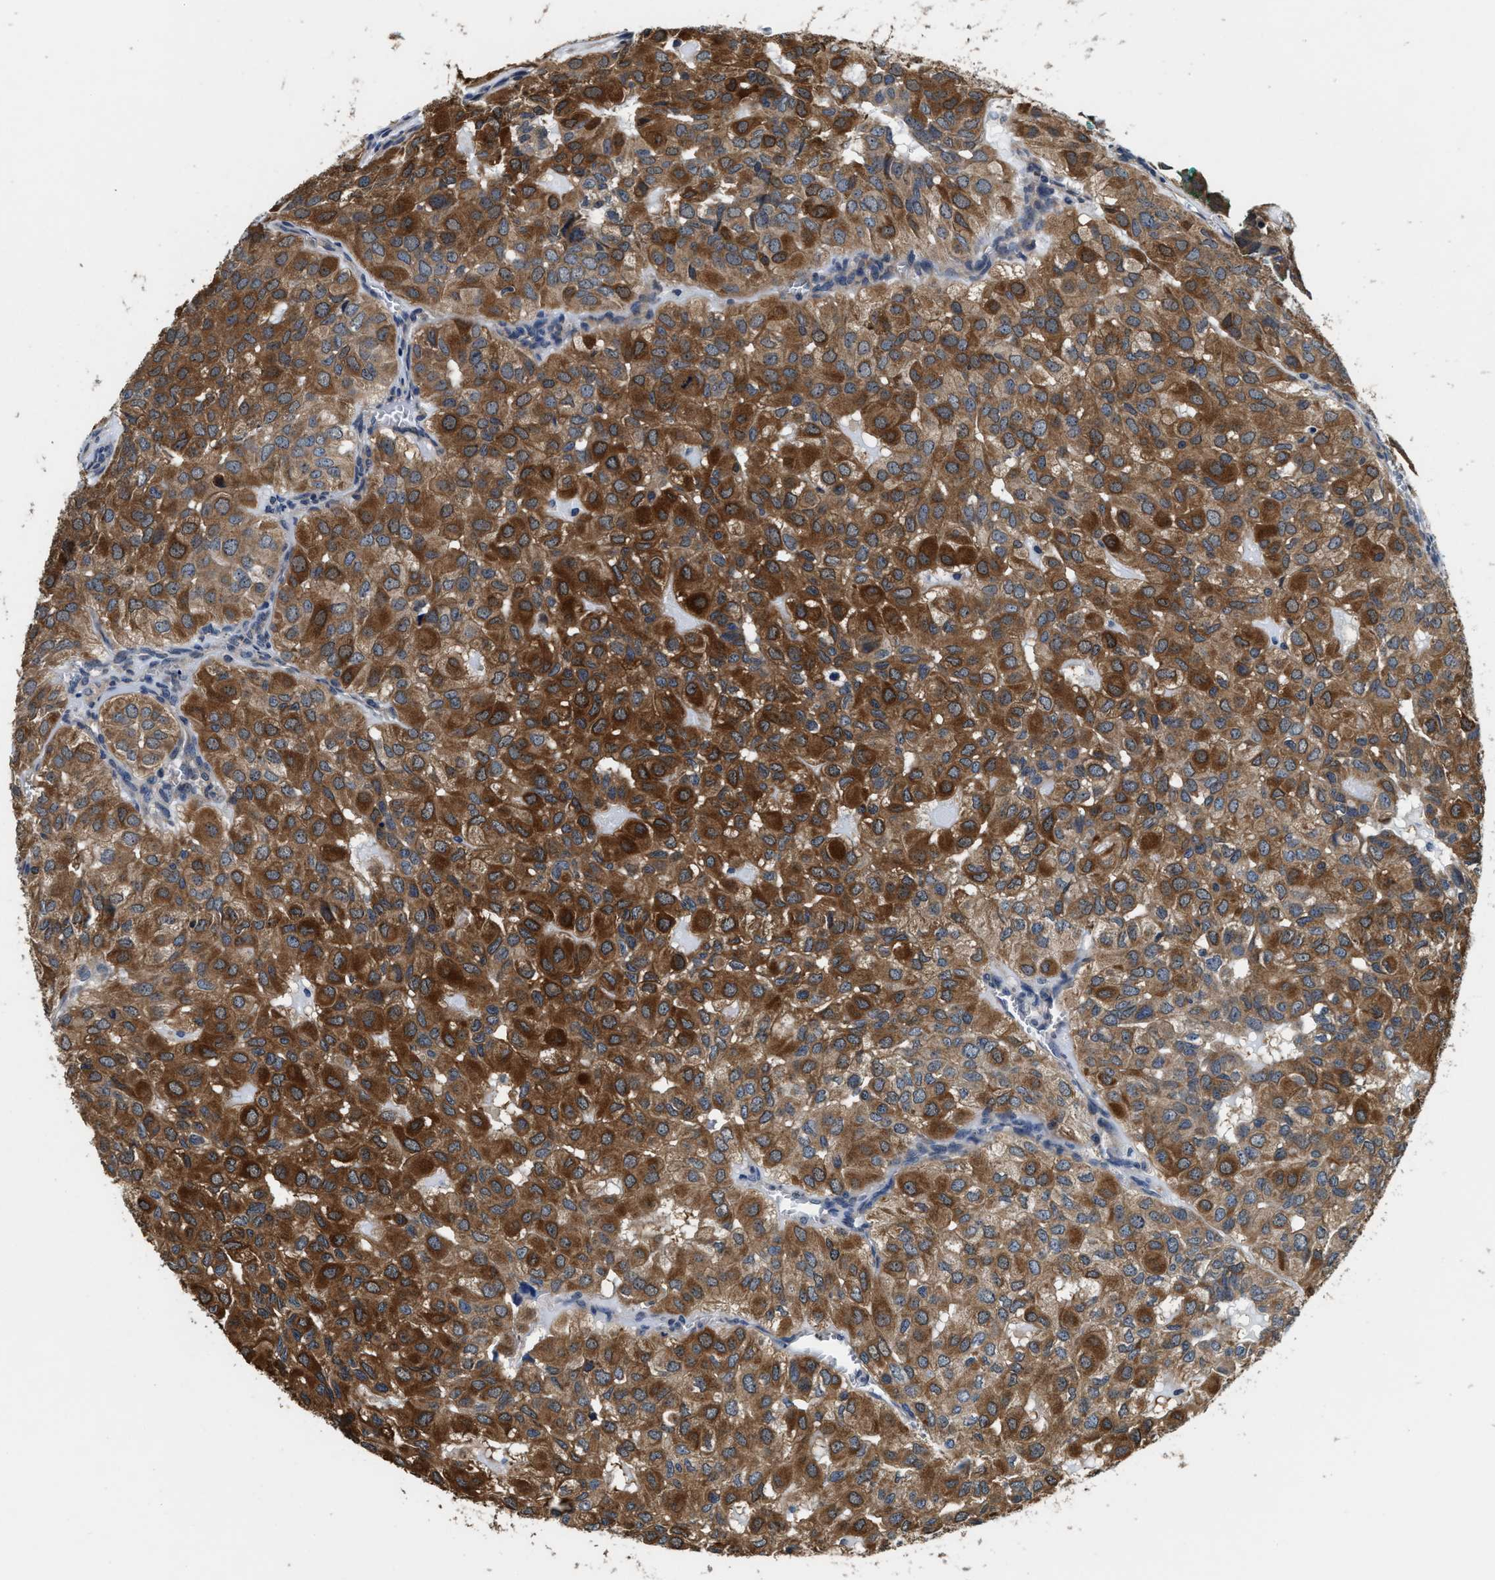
{"staining": {"intensity": "strong", "quantity": ">75%", "location": "cytoplasmic/membranous"}, "tissue": "head and neck cancer", "cell_type": "Tumor cells", "image_type": "cancer", "snomed": [{"axis": "morphology", "description": "Adenocarcinoma, NOS"}, {"axis": "topography", "description": "Salivary gland, NOS"}, {"axis": "topography", "description": "Head-Neck"}], "caption": "IHC of head and neck cancer (adenocarcinoma) displays high levels of strong cytoplasmic/membranous expression in about >75% of tumor cells.", "gene": "PHPT1", "patient": {"sex": "female", "age": 76}}